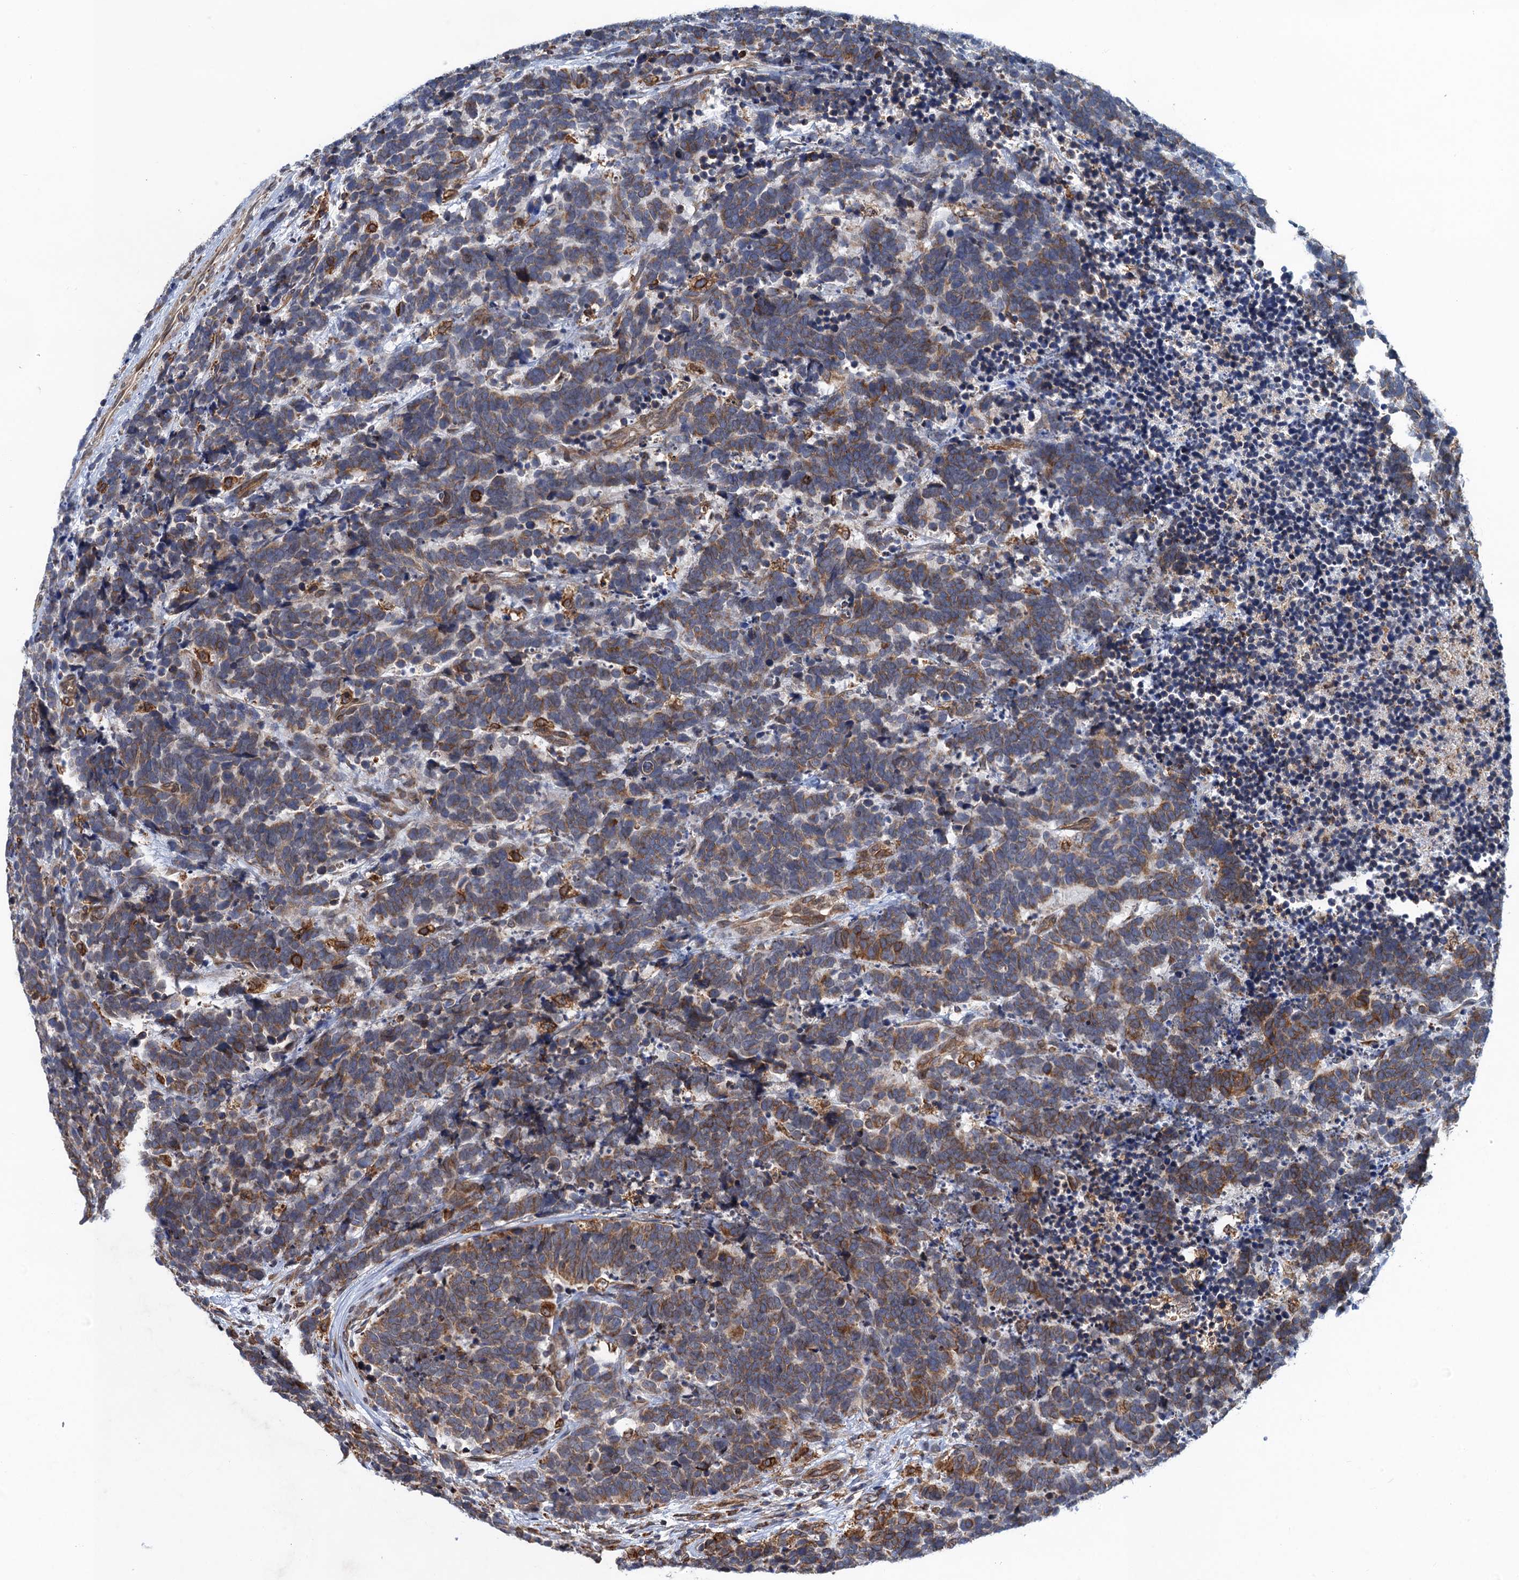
{"staining": {"intensity": "moderate", "quantity": "25%-75%", "location": "cytoplasmic/membranous"}, "tissue": "carcinoid", "cell_type": "Tumor cells", "image_type": "cancer", "snomed": [{"axis": "morphology", "description": "Carcinoma, NOS"}, {"axis": "morphology", "description": "Carcinoid, malignant, NOS"}, {"axis": "topography", "description": "Urinary bladder"}], "caption": "Tumor cells reveal medium levels of moderate cytoplasmic/membranous positivity in approximately 25%-75% of cells in carcinoma. (Stains: DAB (3,3'-diaminobenzidine) in brown, nuclei in blue, Microscopy: brightfield microscopy at high magnification).", "gene": "ARMC5", "patient": {"sex": "male", "age": 57}}